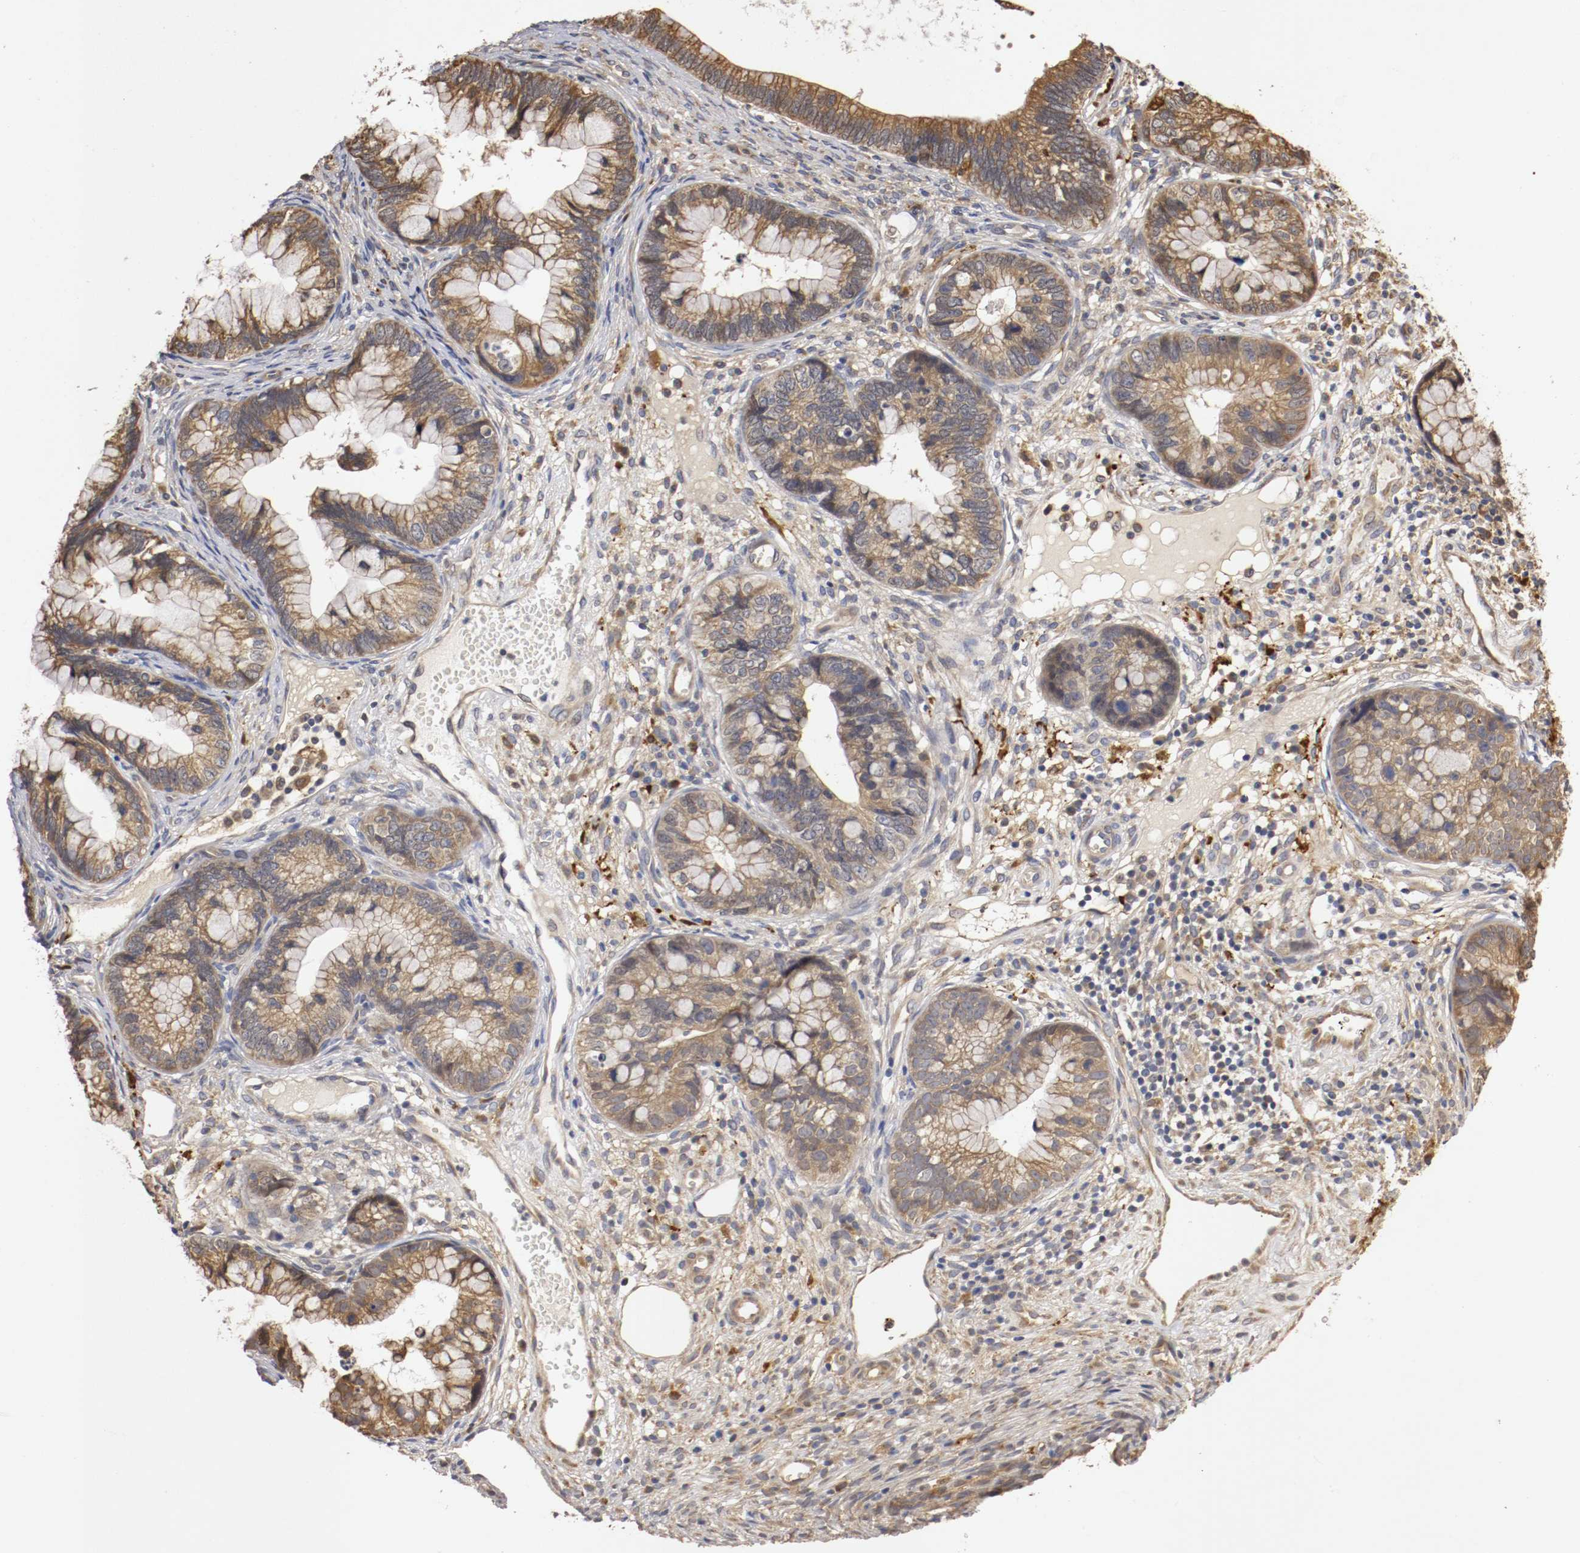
{"staining": {"intensity": "strong", "quantity": ">75%", "location": "cytoplasmic/membranous"}, "tissue": "cervical cancer", "cell_type": "Tumor cells", "image_type": "cancer", "snomed": [{"axis": "morphology", "description": "Adenocarcinoma, NOS"}, {"axis": "topography", "description": "Cervix"}], "caption": "Cervical adenocarcinoma stained with immunohistochemistry reveals strong cytoplasmic/membranous positivity in about >75% of tumor cells. The staining is performed using DAB brown chromogen to label protein expression. The nuclei are counter-stained blue using hematoxylin.", "gene": "VEZT", "patient": {"sex": "female", "age": 44}}